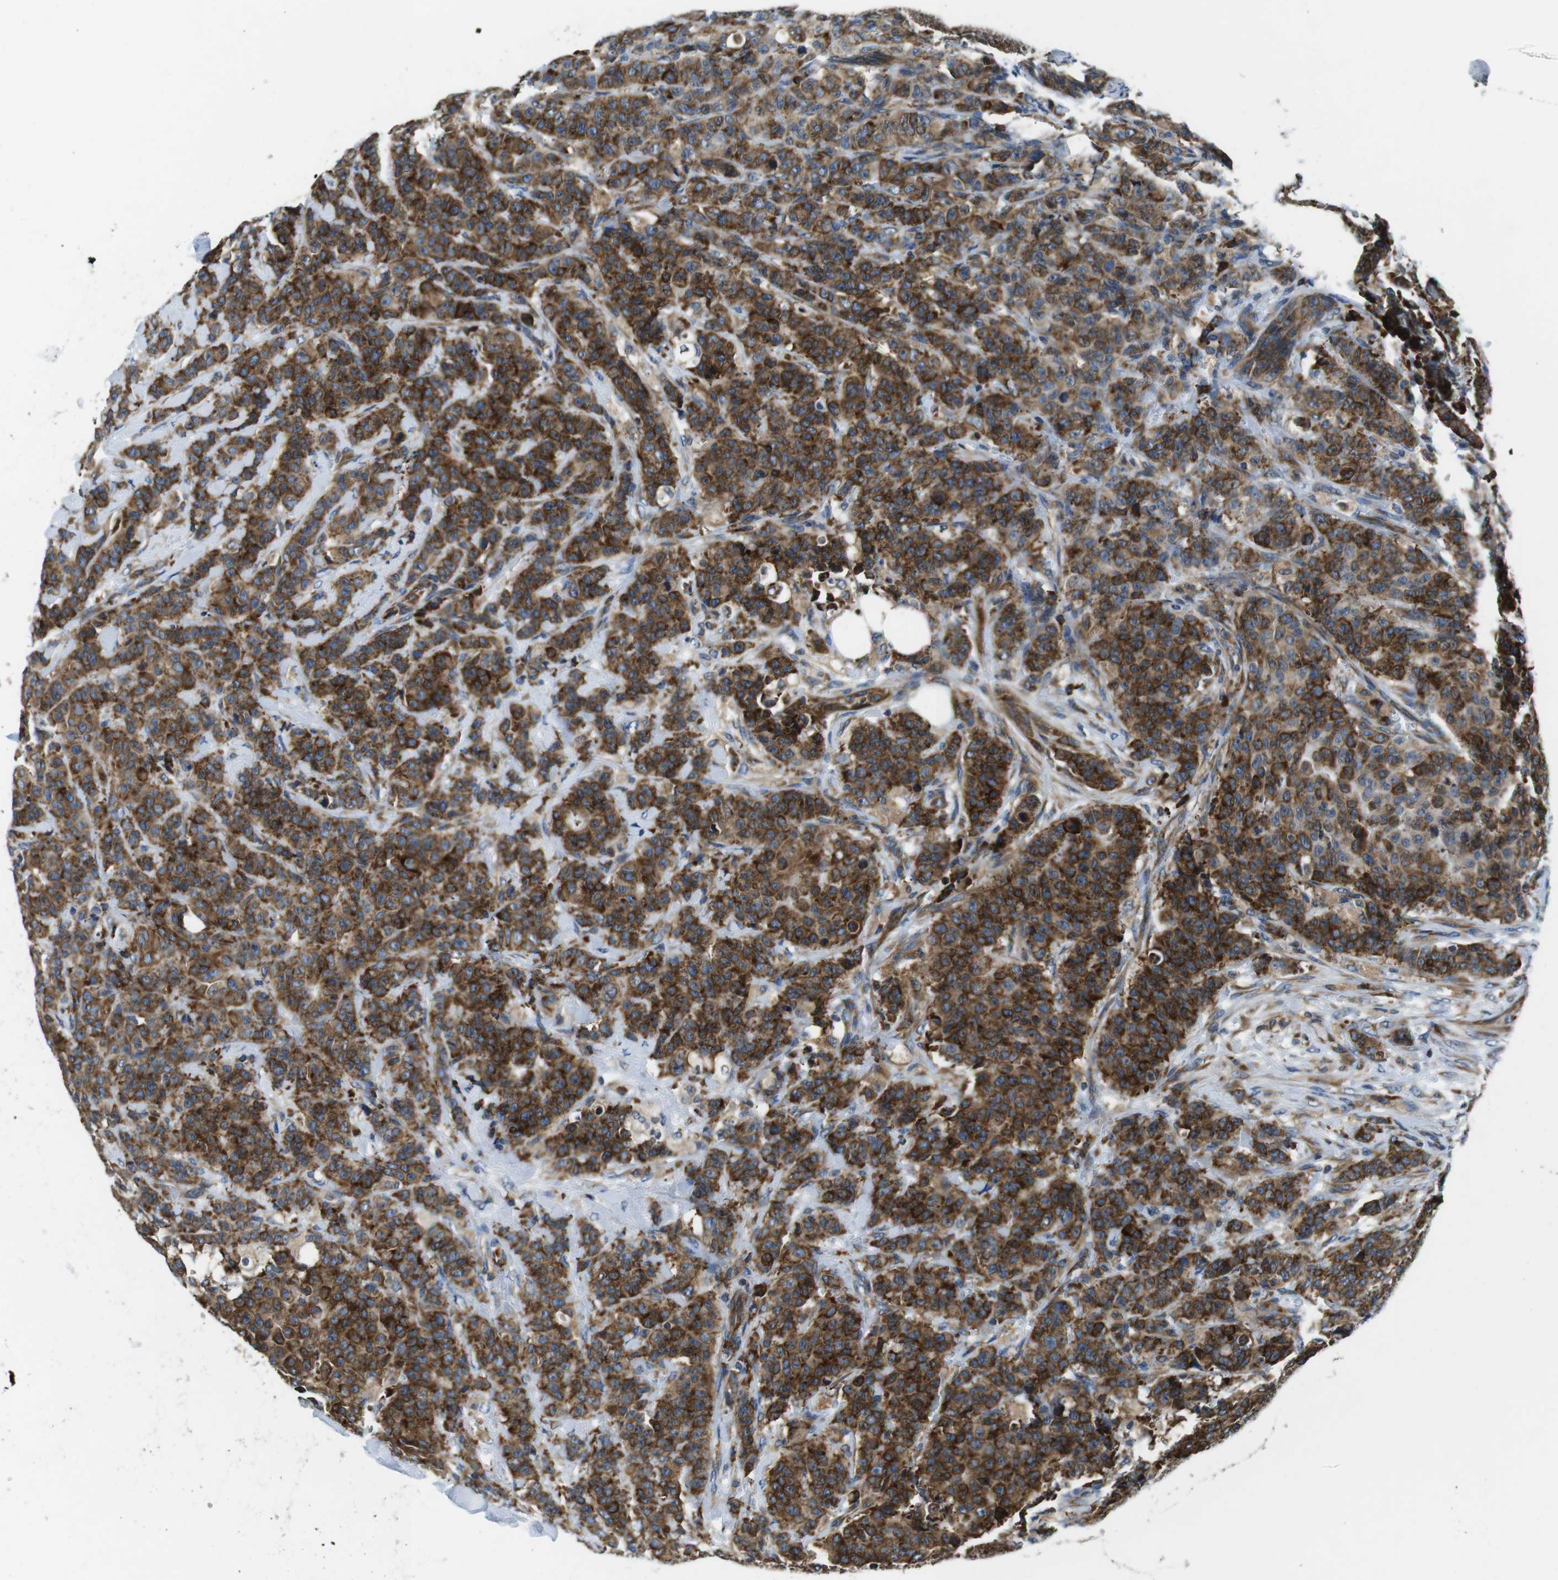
{"staining": {"intensity": "strong", "quantity": ">75%", "location": "cytoplasmic/membranous"}, "tissue": "breast cancer", "cell_type": "Tumor cells", "image_type": "cancer", "snomed": [{"axis": "morphology", "description": "Normal tissue, NOS"}, {"axis": "morphology", "description": "Duct carcinoma"}, {"axis": "topography", "description": "Breast"}], "caption": "Human breast invasive ductal carcinoma stained with a protein marker exhibits strong staining in tumor cells.", "gene": "UGGT1", "patient": {"sex": "female", "age": 40}}